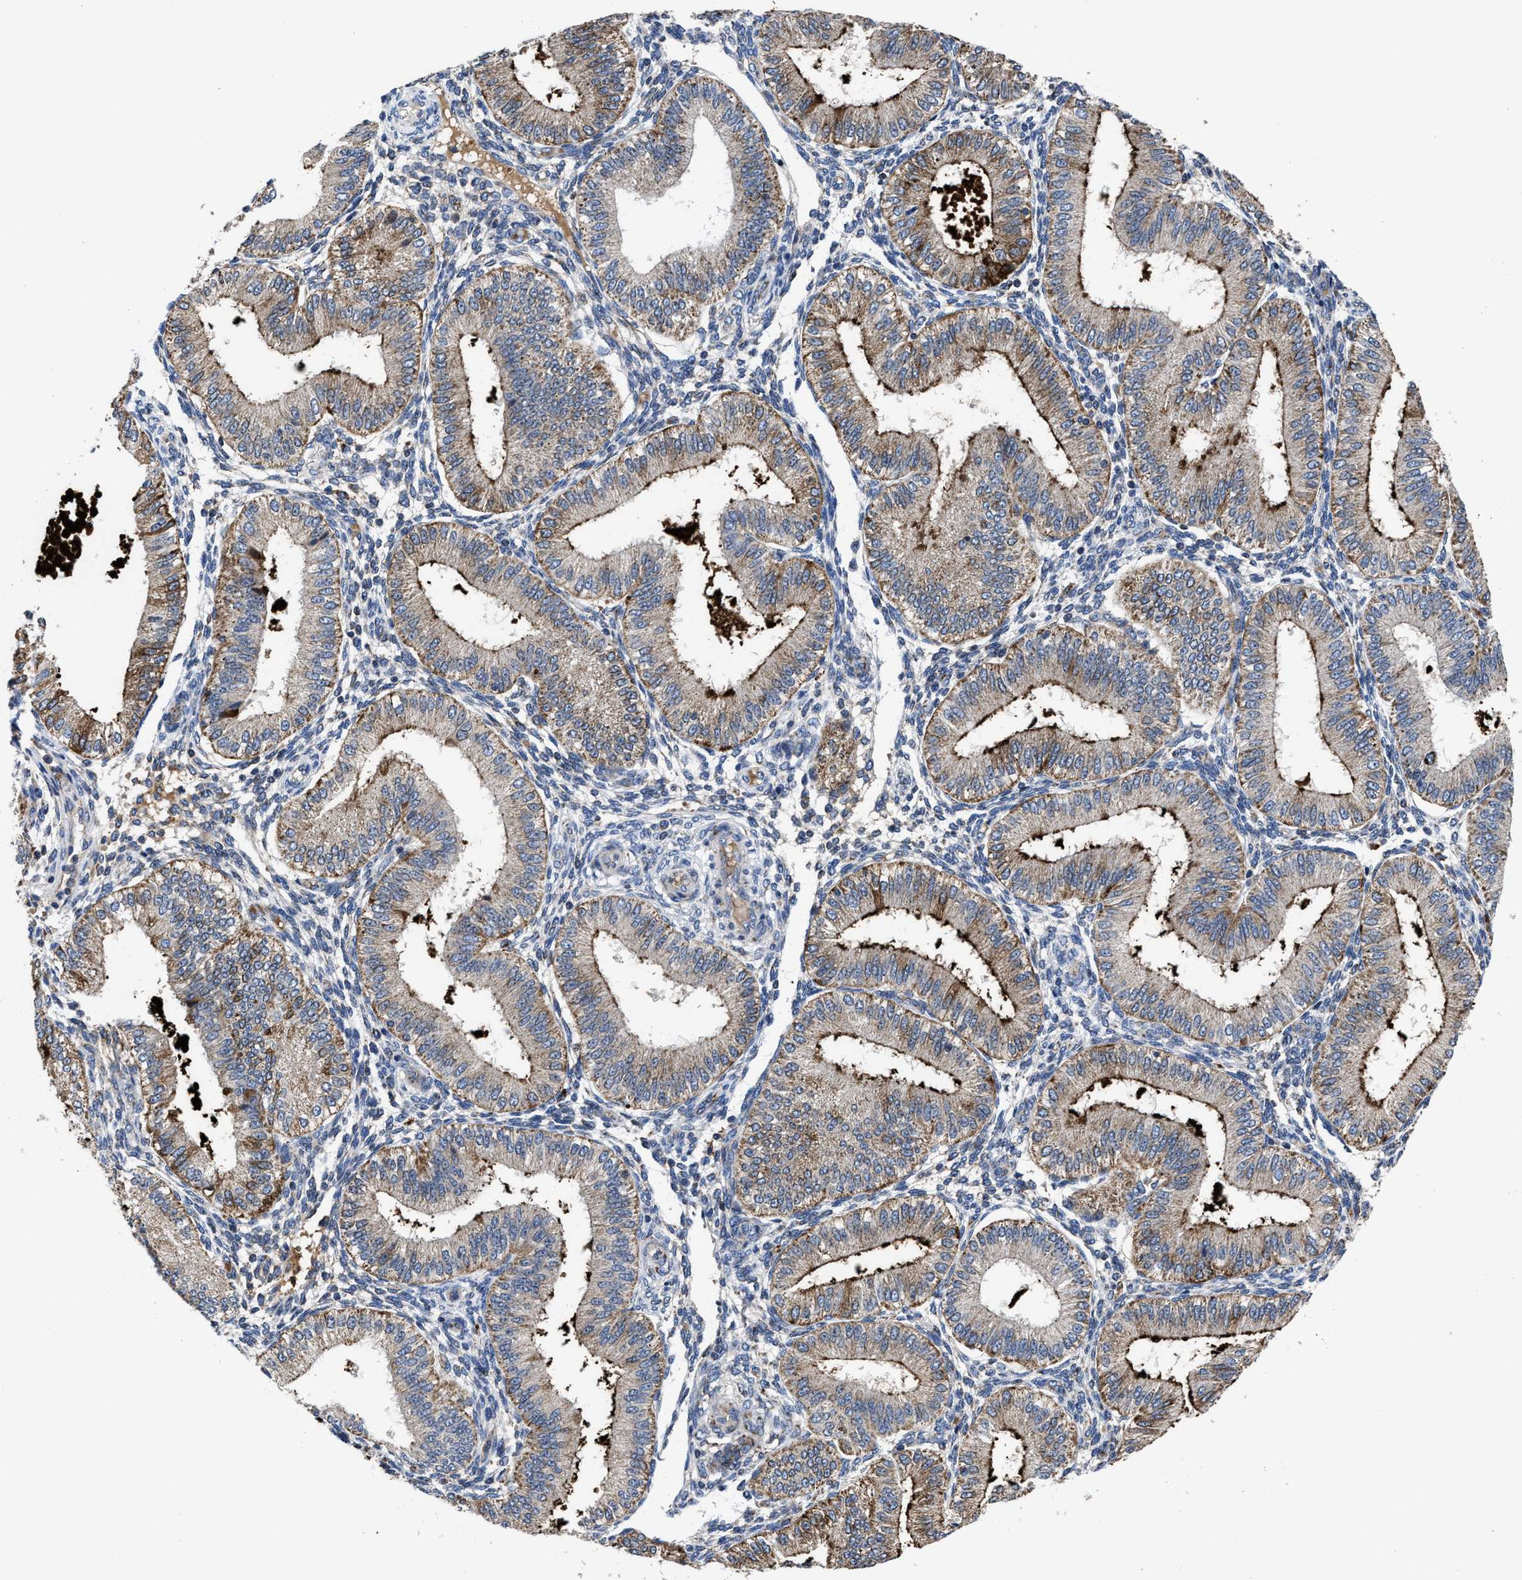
{"staining": {"intensity": "negative", "quantity": "none", "location": "none"}, "tissue": "endometrium", "cell_type": "Cells in endometrial stroma", "image_type": "normal", "snomed": [{"axis": "morphology", "description": "Normal tissue, NOS"}, {"axis": "topography", "description": "Endometrium"}], "caption": "Cells in endometrial stroma show no significant protein staining in normal endometrium. (Stains: DAB (3,3'-diaminobenzidine) immunohistochemistry with hematoxylin counter stain, Microscopy: brightfield microscopy at high magnification).", "gene": "CACNA1D", "patient": {"sex": "female", "age": 39}}